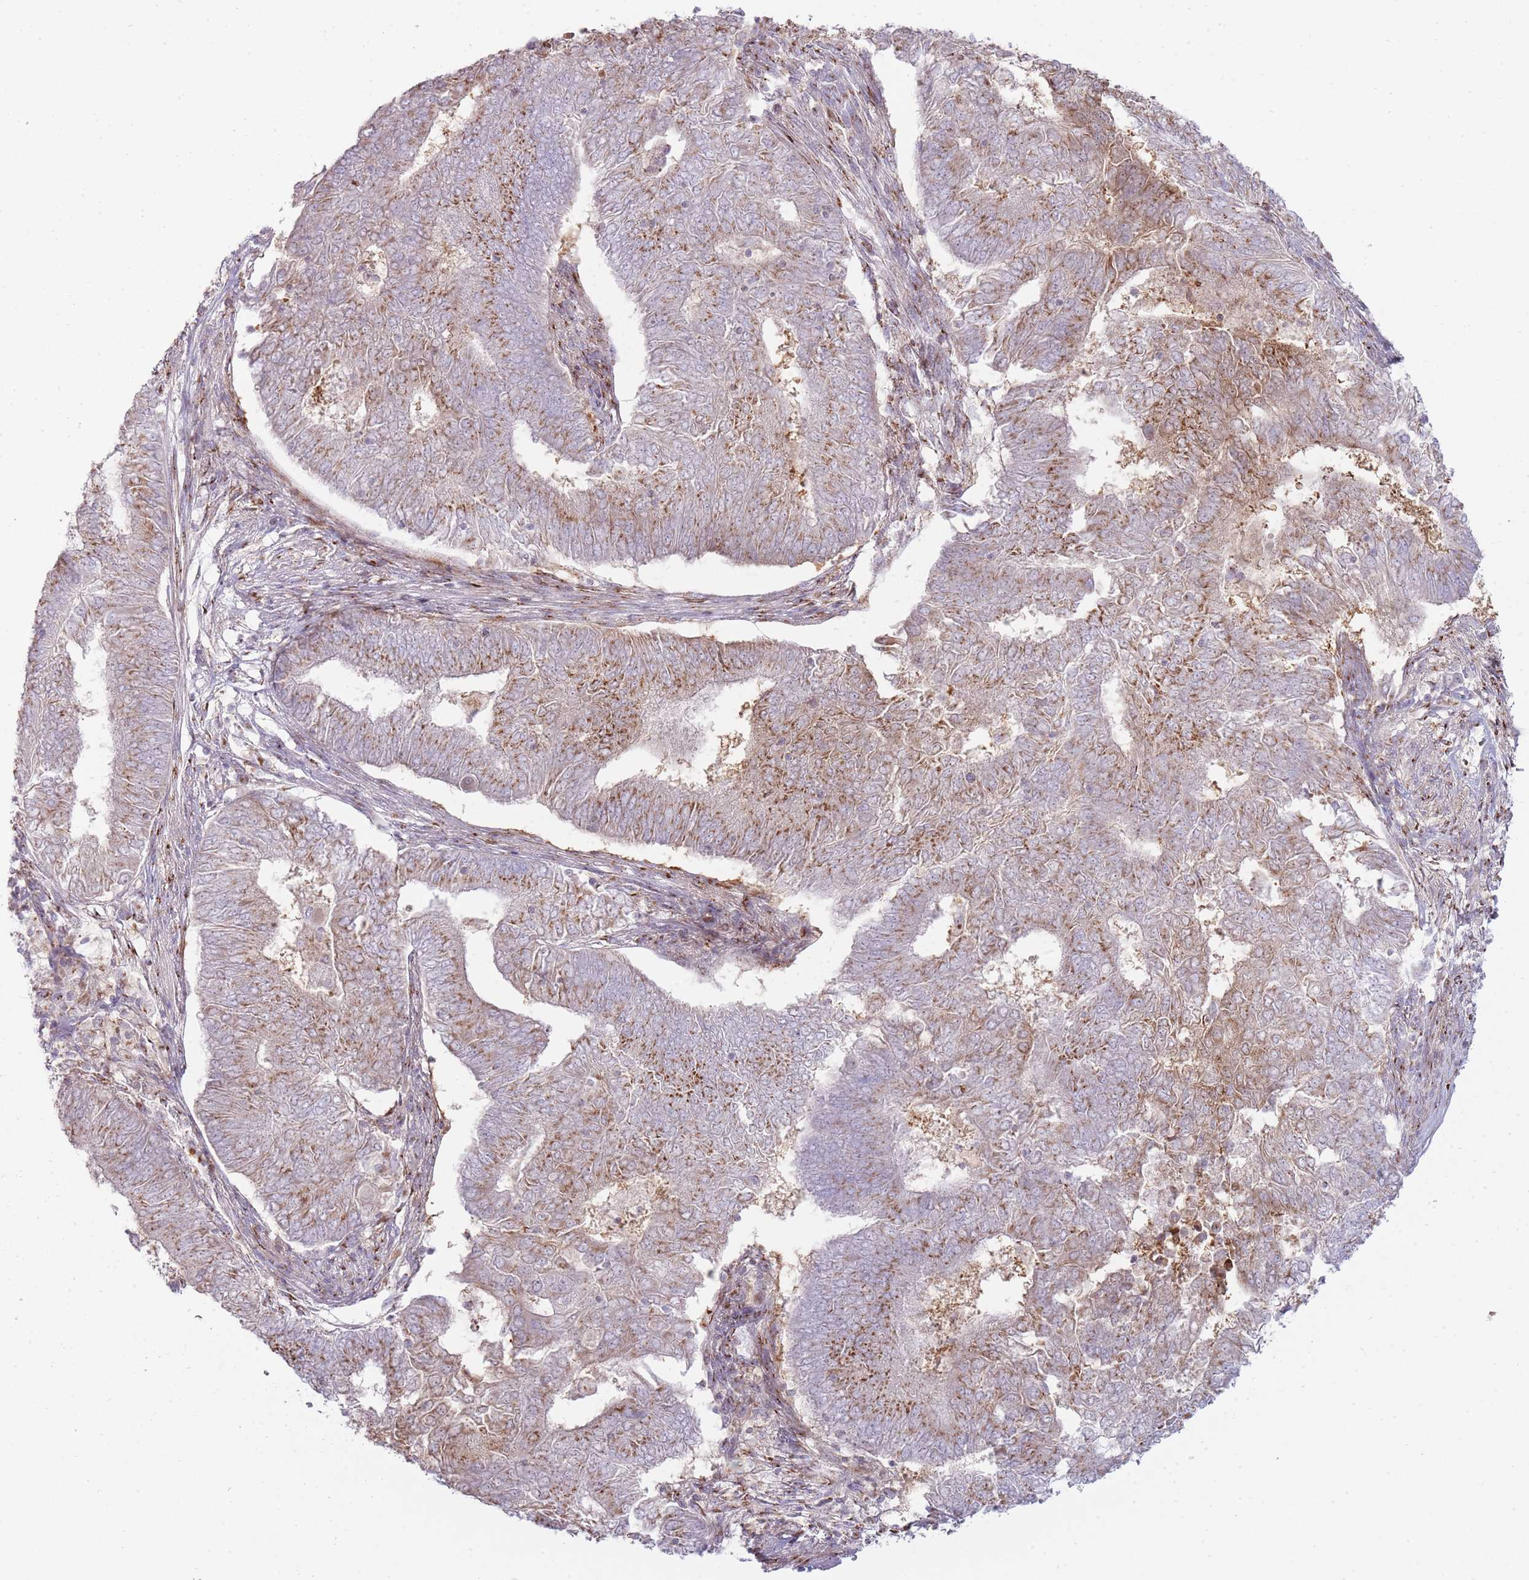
{"staining": {"intensity": "moderate", "quantity": "25%-75%", "location": "cytoplasmic/membranous"}, "tissue": "endometrial cancer", "cell_type": "Tumor cells", "image_type": "cancer", "snomed": [{"axis": "morphology", "description": "Adenocarcinoma, NOS"}, {"axis": "topography", "description": "Endometrium"}], "caption": "Immunohistochemical staining of endometrial cancer shows medium levels of moderate cytoplasmic/membranous staining in approximately 25%-75% of tumor cells.", "gene": "PPP3R2", "patient": {"sex": "female", "age": 62}}